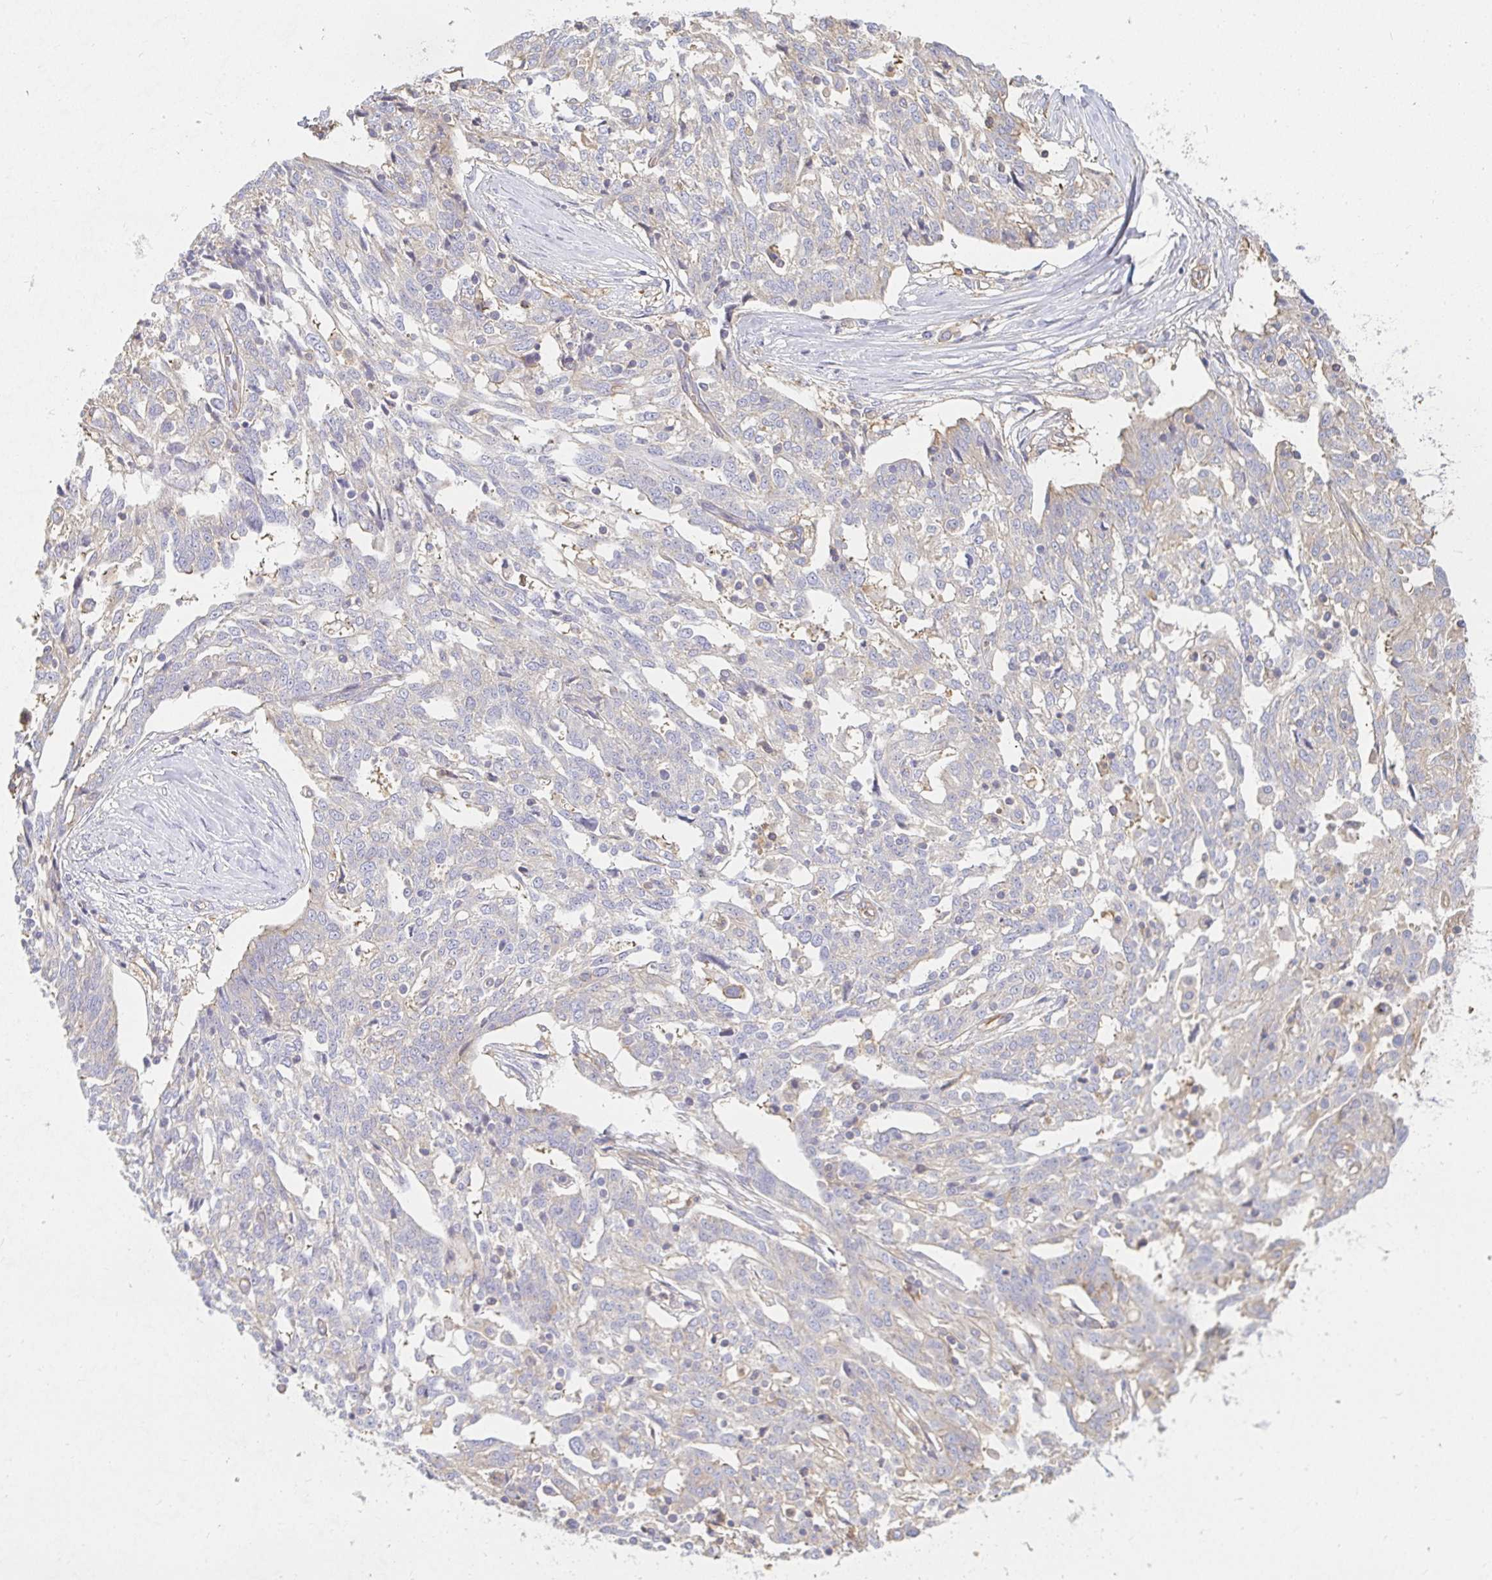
{"staining": {"intensity": "negative", "quantity": "none", "location": "none"}, "tissue": "ovarian cancer", "cell_type": "Tumor cells", "image_type": "cancer", "snomed": [{"axis": "morphology", "description": "Cystadenocarcinoma, serous, NOS"}, {"axis": "topography", "description": "Ovary"}], "caption": "Human ovarian cancer stained for a protein using immunohistochemistry reveals no expression in tumor cells.", "gene": "TSPAN19", "patient": {"sex": "female", "age": 67}}